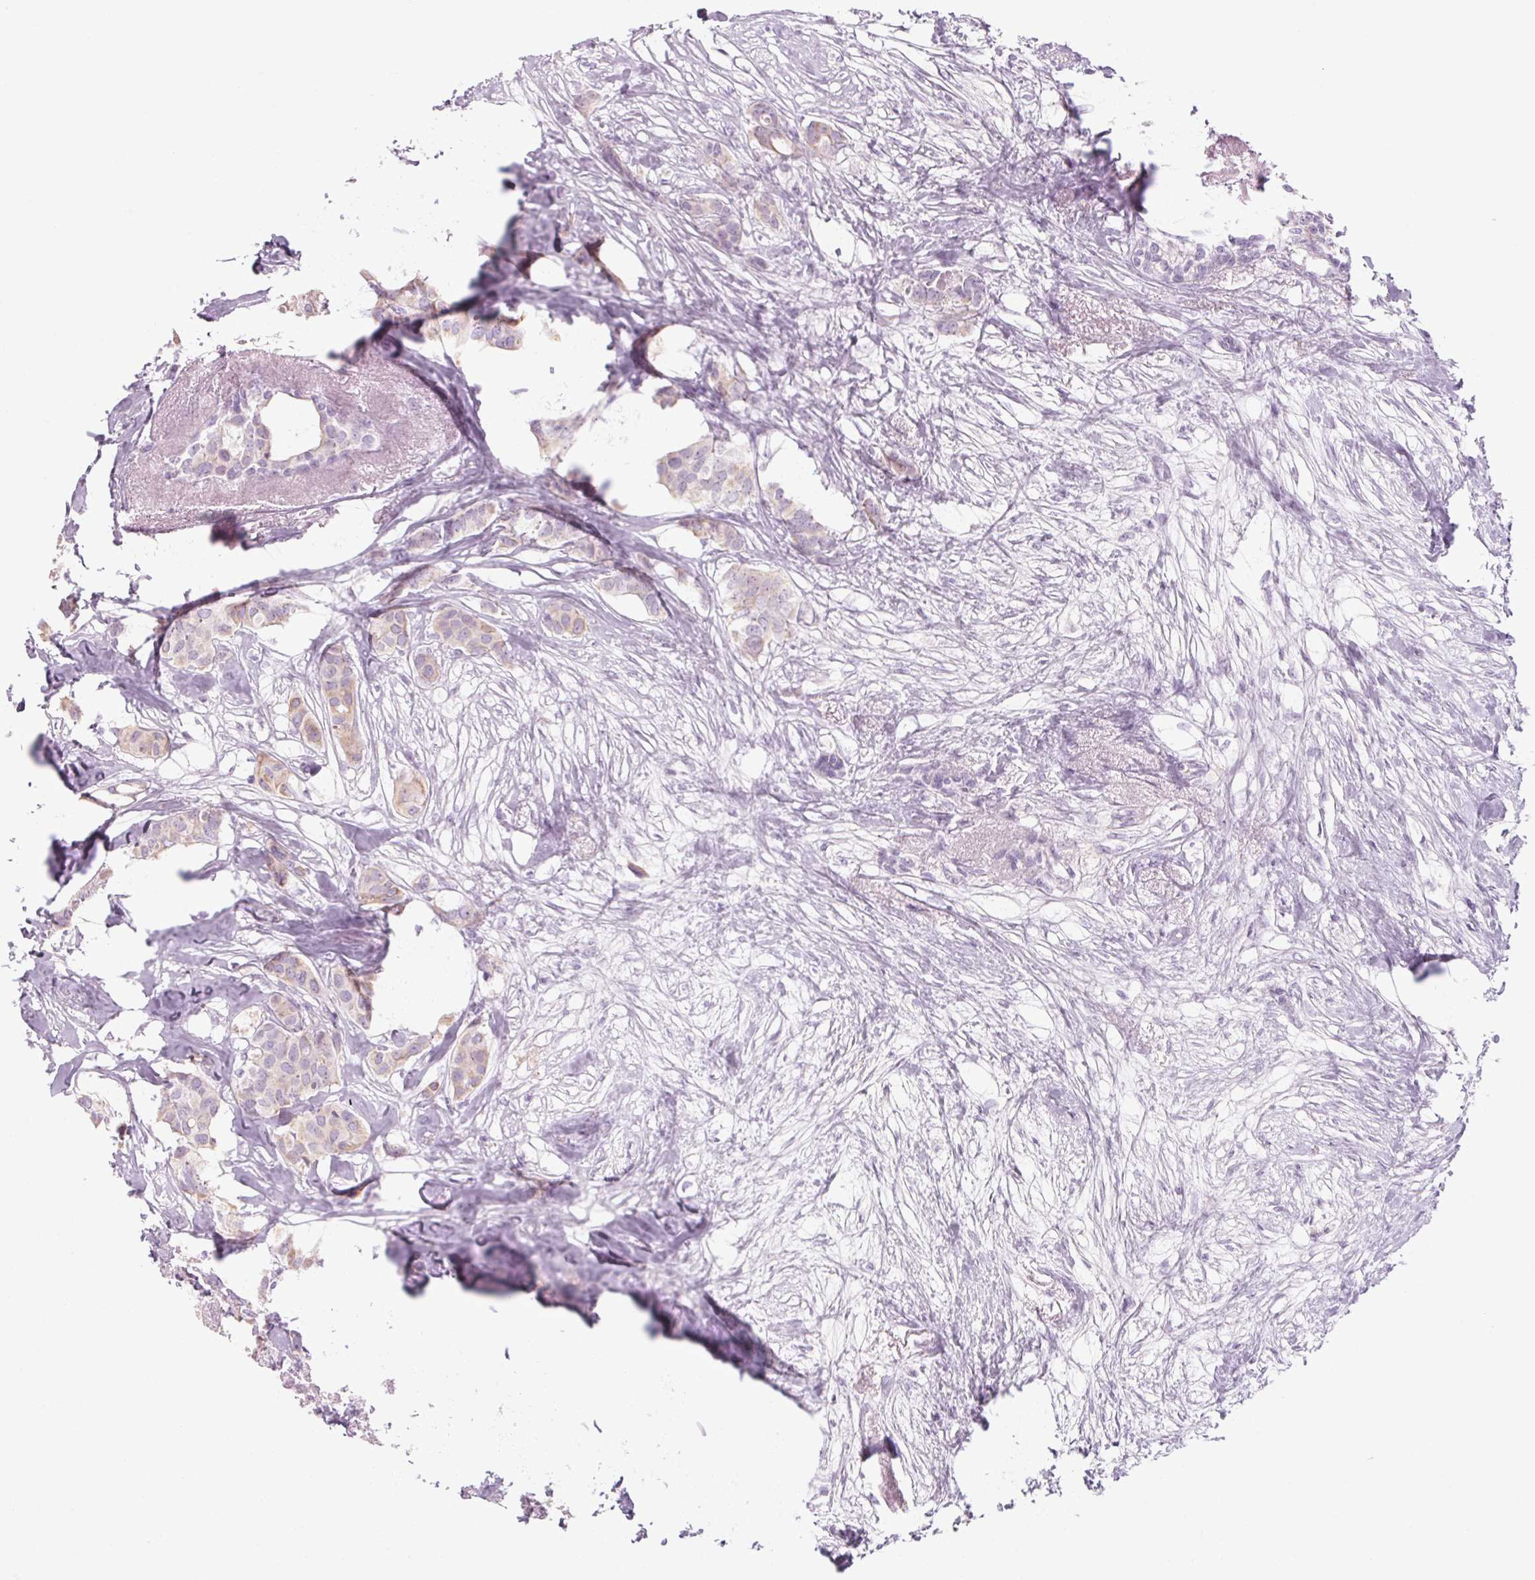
{"staining": {"intensity": "weak", "quantity": ">75%", "location": "cytoplasmic/membranous"}, "tissue": "breast cancer", "cell_type": "Tumor cells", "image_type": "cancer", "snomed": [{"axis": "morphology", "description": "Duct carcinoma"}, {"axis": "topography", "description": "Breast"}], "caption": "This image displays IHC staining of human breast cancer (infiltrating ductal carcinoma), with low weak cytoplasmic/membranous staining in approximately >75% of tumor cells.", "gene": "RPTN", "patient": {"sex": "female", "age": 62}}